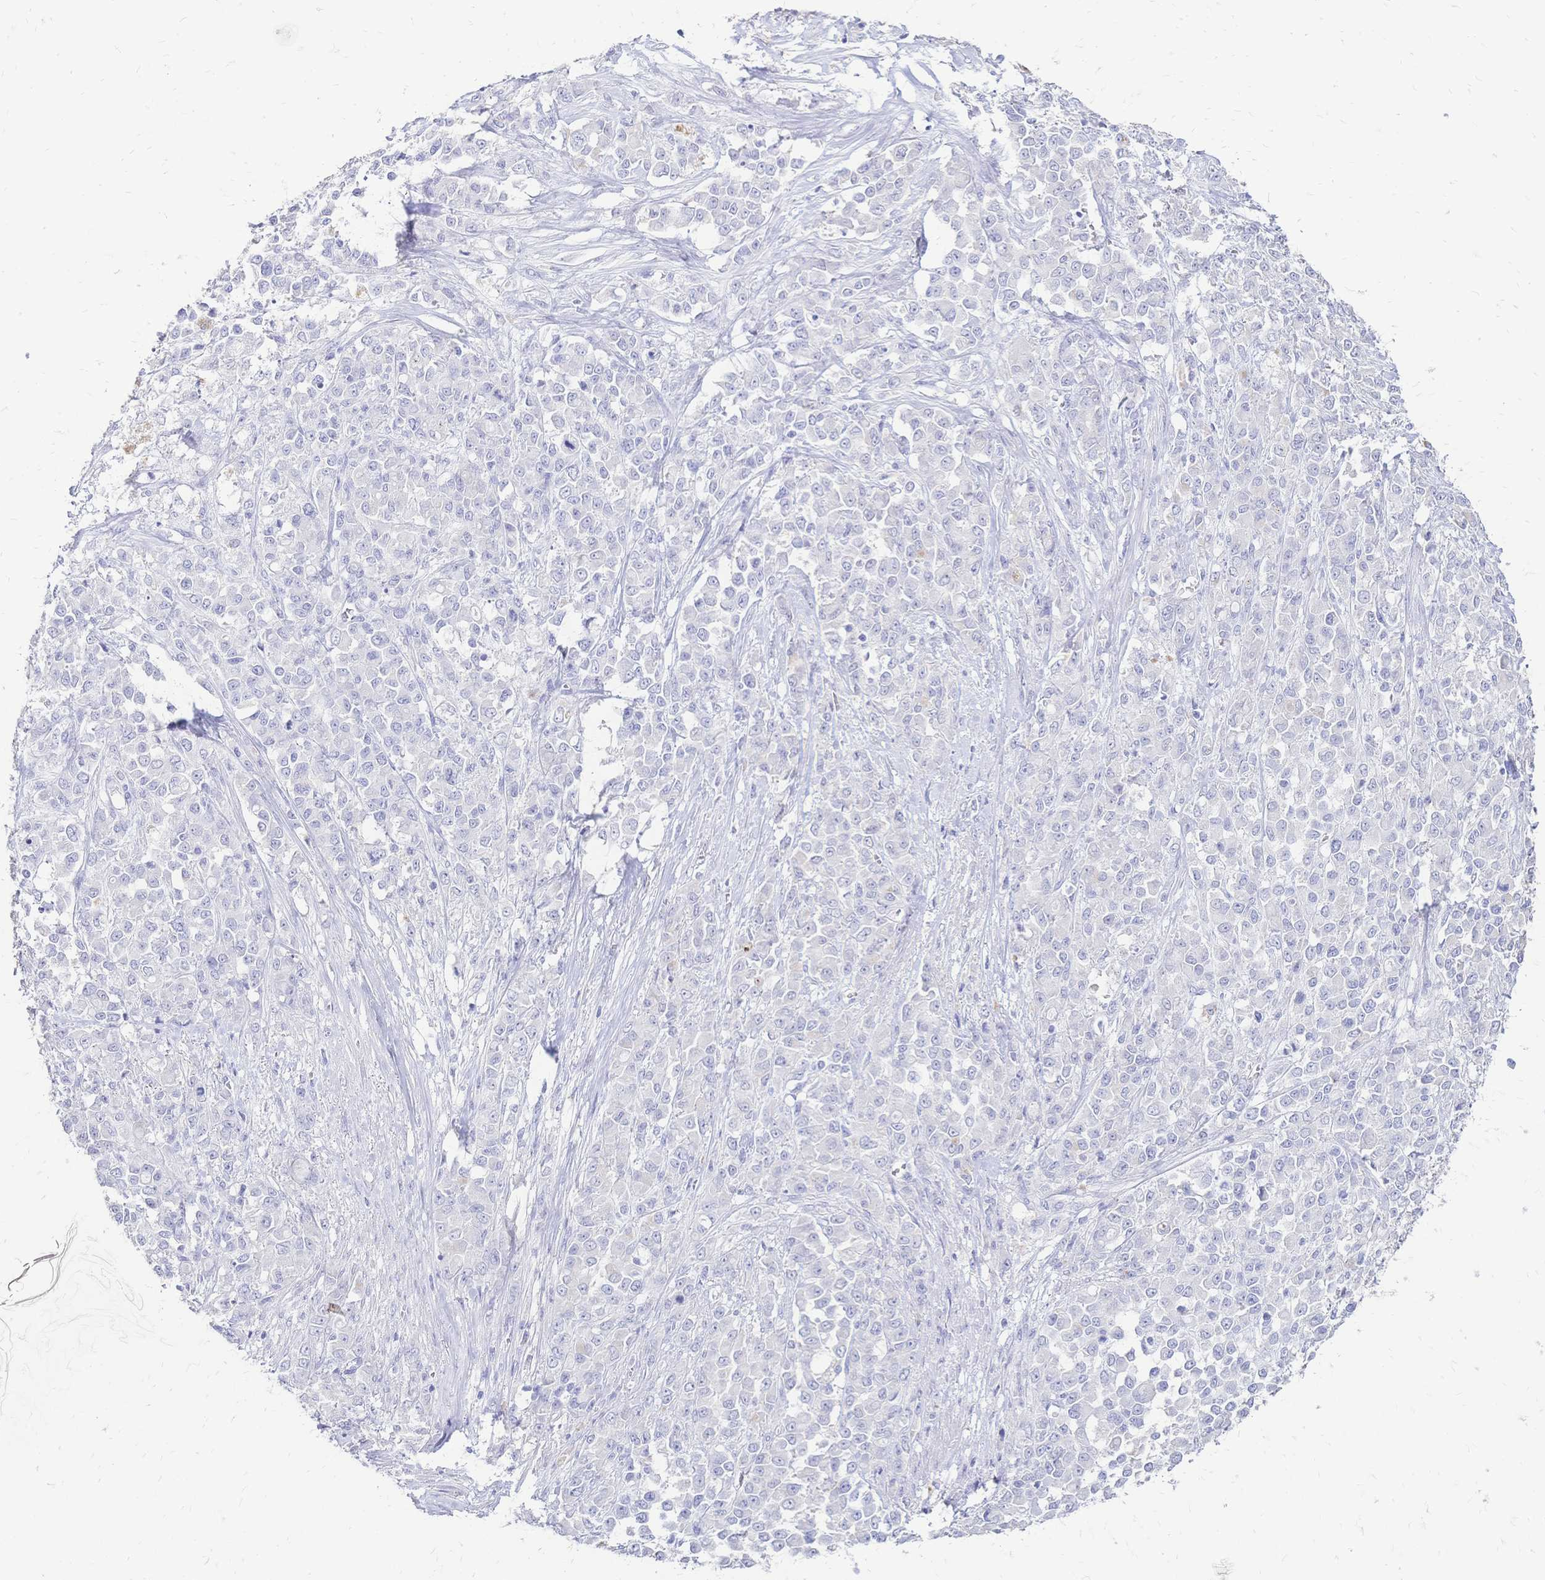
{"staining": {"intensity": "negative", "quantity": "none", "location": "none"}, "tissue": "stomach cancer", "cell_type": "Tumor cells", "image_type": "cancer", "snomed": [{"axis": "morphology", "description": "Adenocarcinoma, NOS"}, {"axis": "topography", "description": "Stomach"}], "caption": "The image displays no staining of tumor cells in stomach adenocarcinoma.", "gene": "FA2H", "patient": {"sex": "female", "age": 76}}